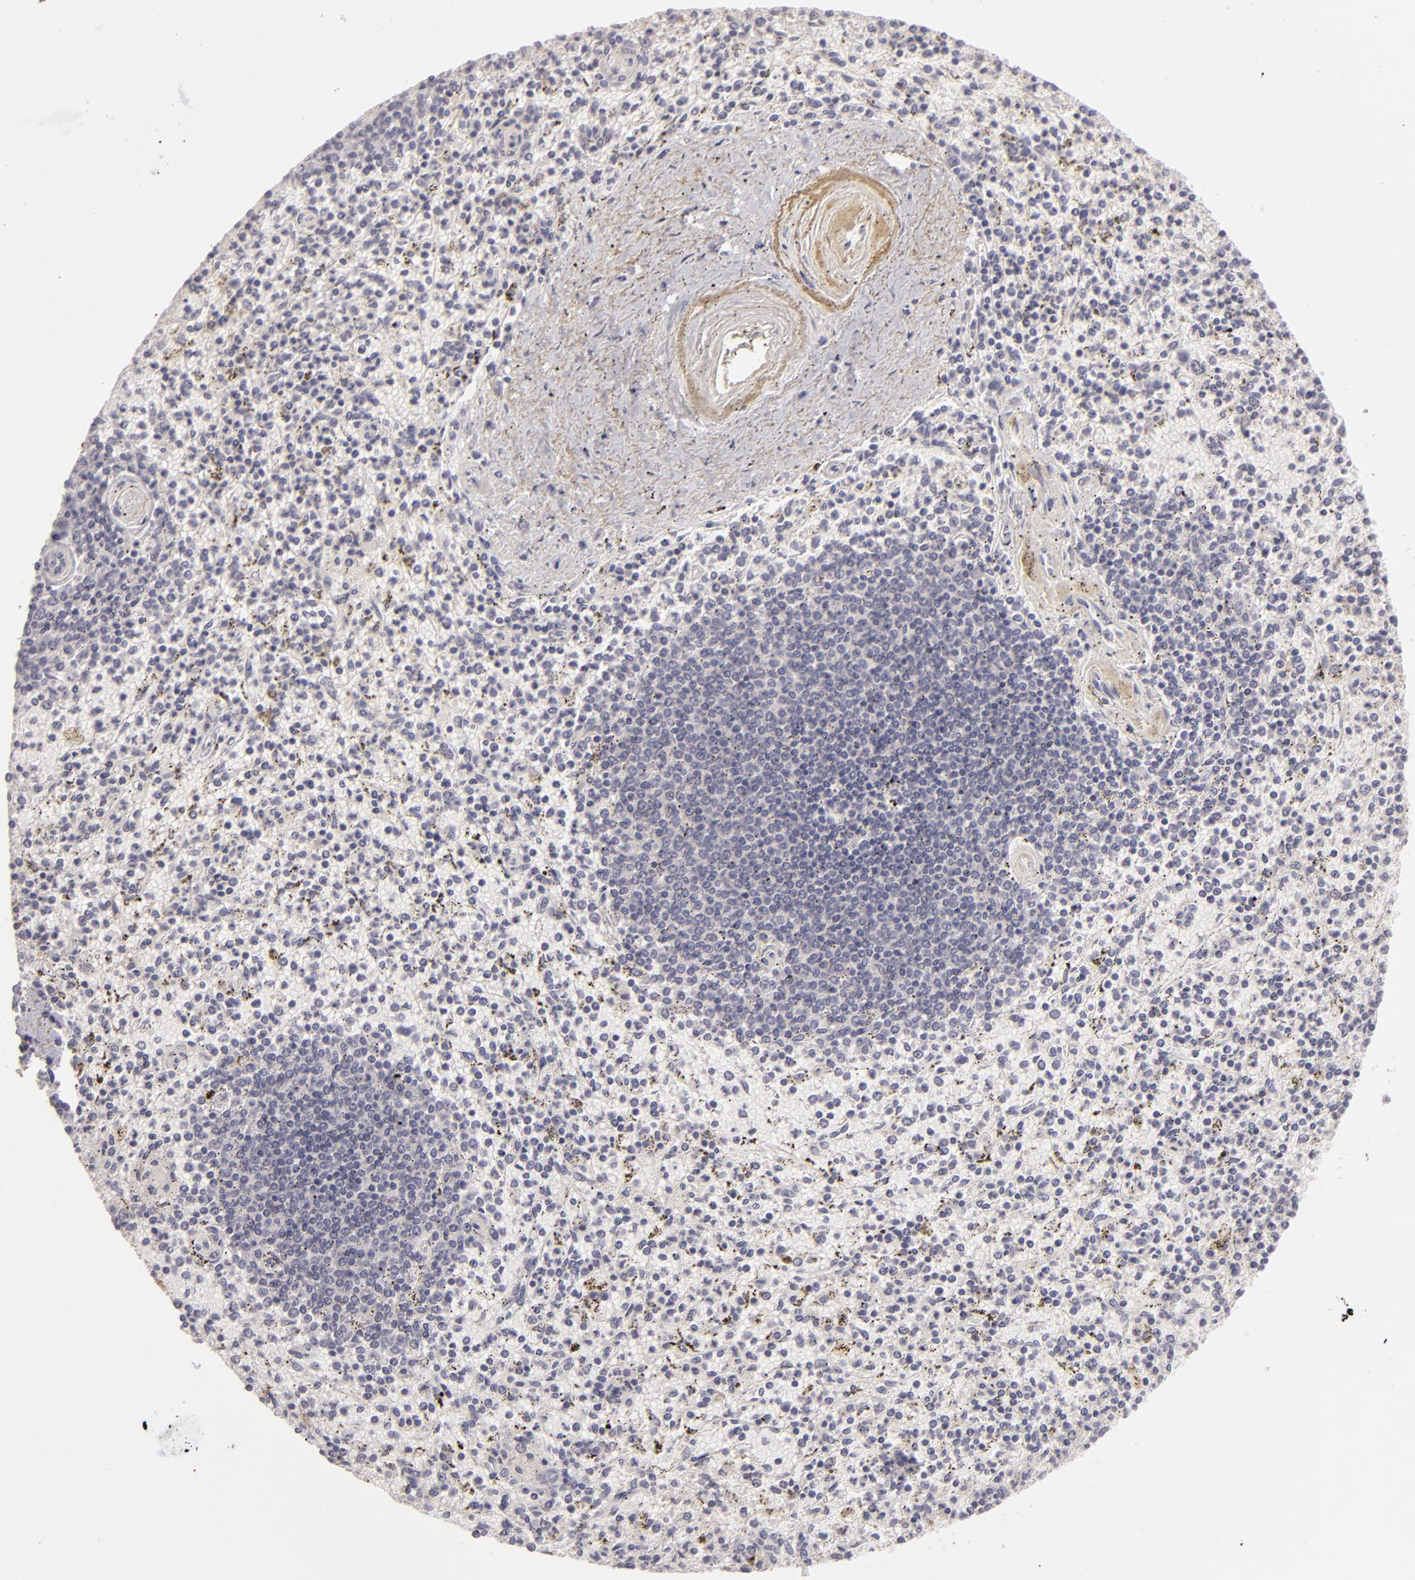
{"staining": {"intensity": "negative", "quantity": "none", "location": "none"}, "tissue": "spleen", "cell_type": "Cells in red pulp", "image_type": "normal", "snomed": [{"axis": "morphology", "description": "Normal tissue, NOS"}, {"axis": "topography", "description": "Spleen"}], "caption": "IHC micrograph of unremarkable spleen stained for a protein (brown), which reveals no positivity in cells in red pulp.", "gene": "EFS", "patient": {"sex": "male", "age": 72}}